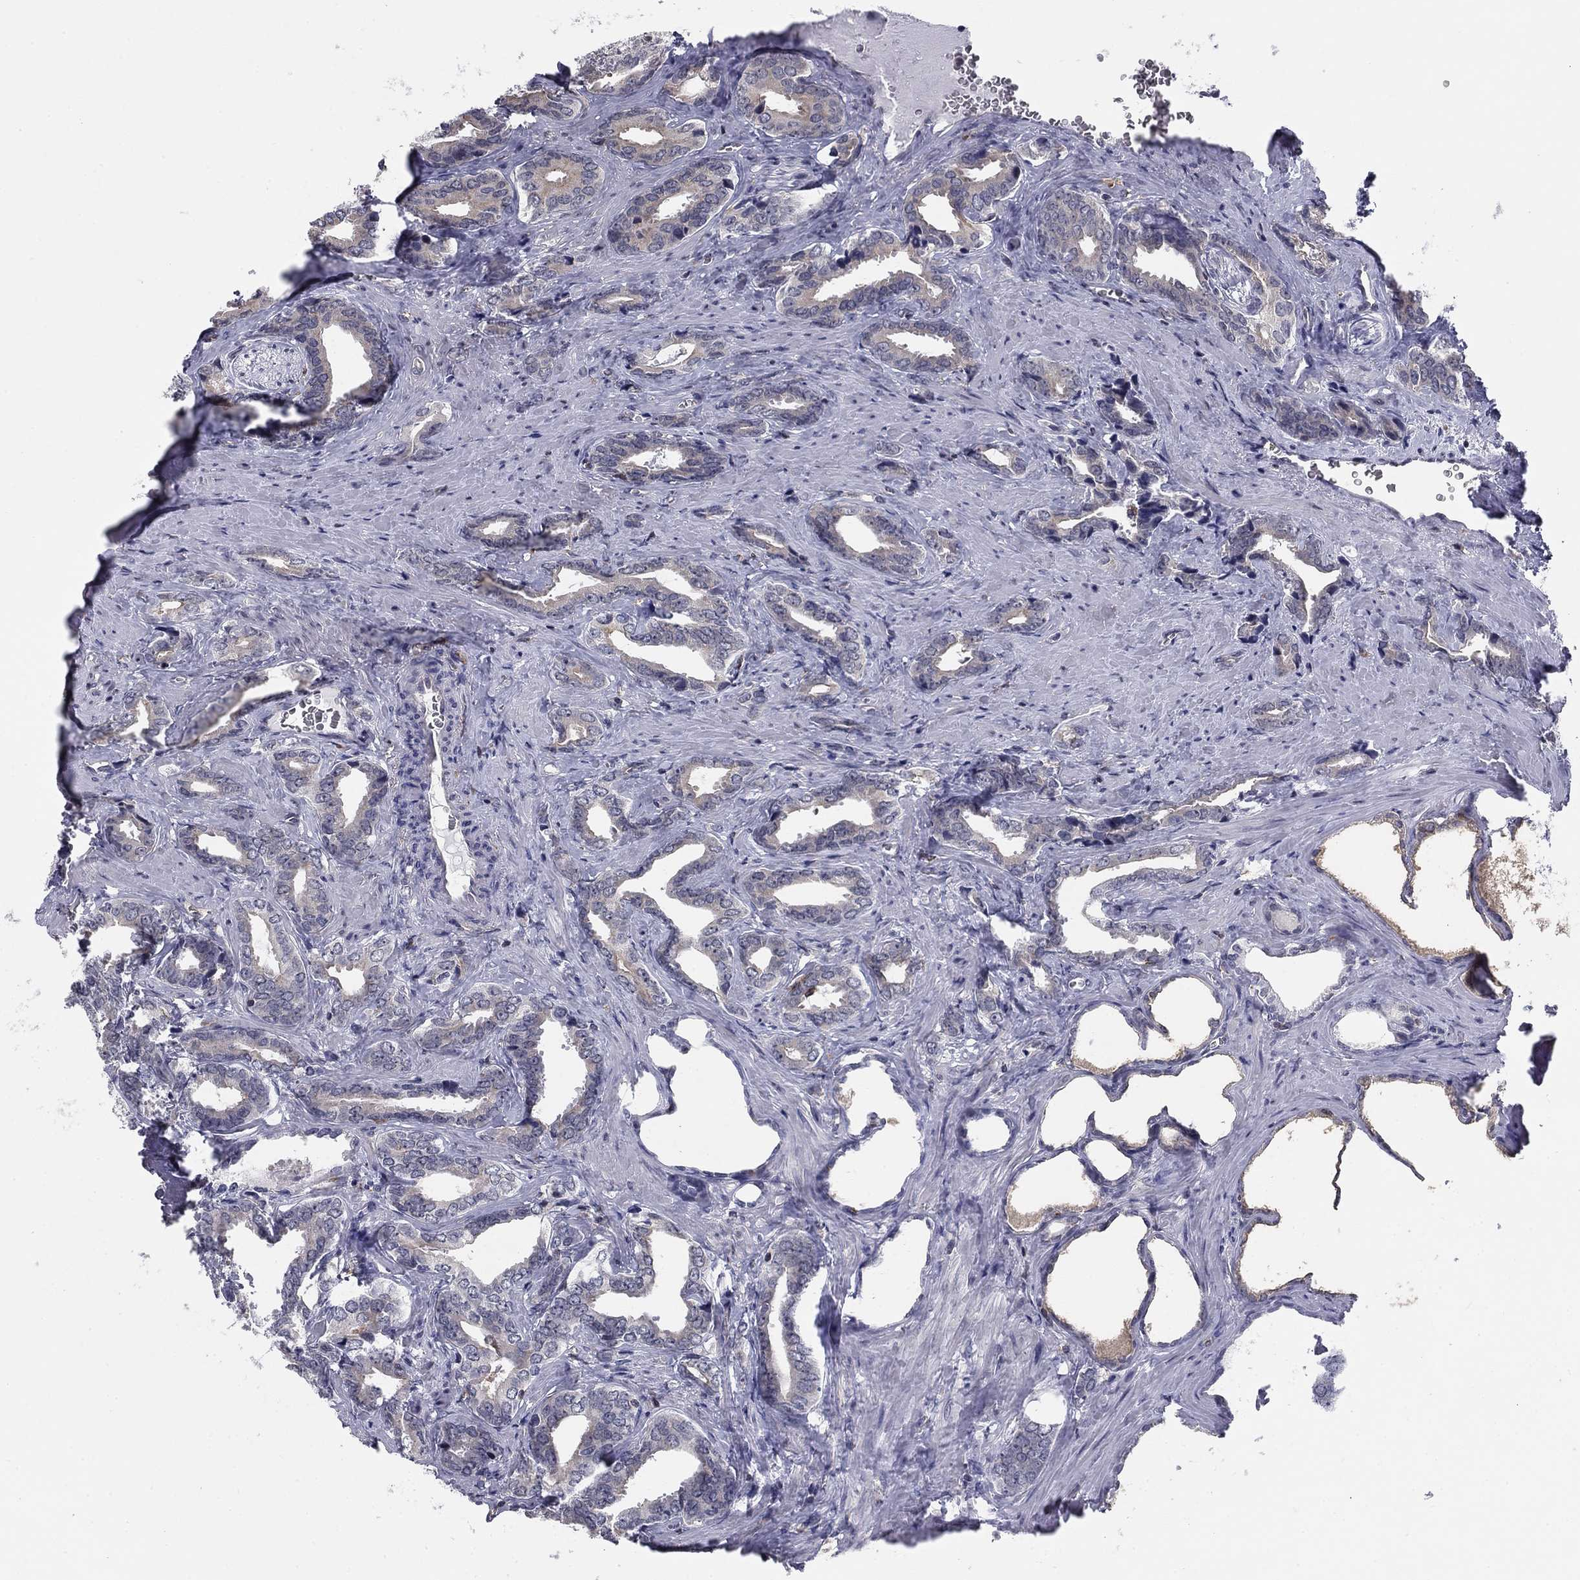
{"staining": {"intensity": "negative", "quantity": "none", "location": "none"}, "tissue": "prostate cancer", "cell_type": "Tumor cells", "image_type": "cancer", "snomed": [{"axis": "morphology", "description": "Adenocarcinoma, NOS"}, {"axis": "topography", "description": "Prostate"}], "caption": "Tumor cells show no significant expression in prostate cancer.", "gene": "PLCB2", "patient": {"sex": "male", "age": 66}}